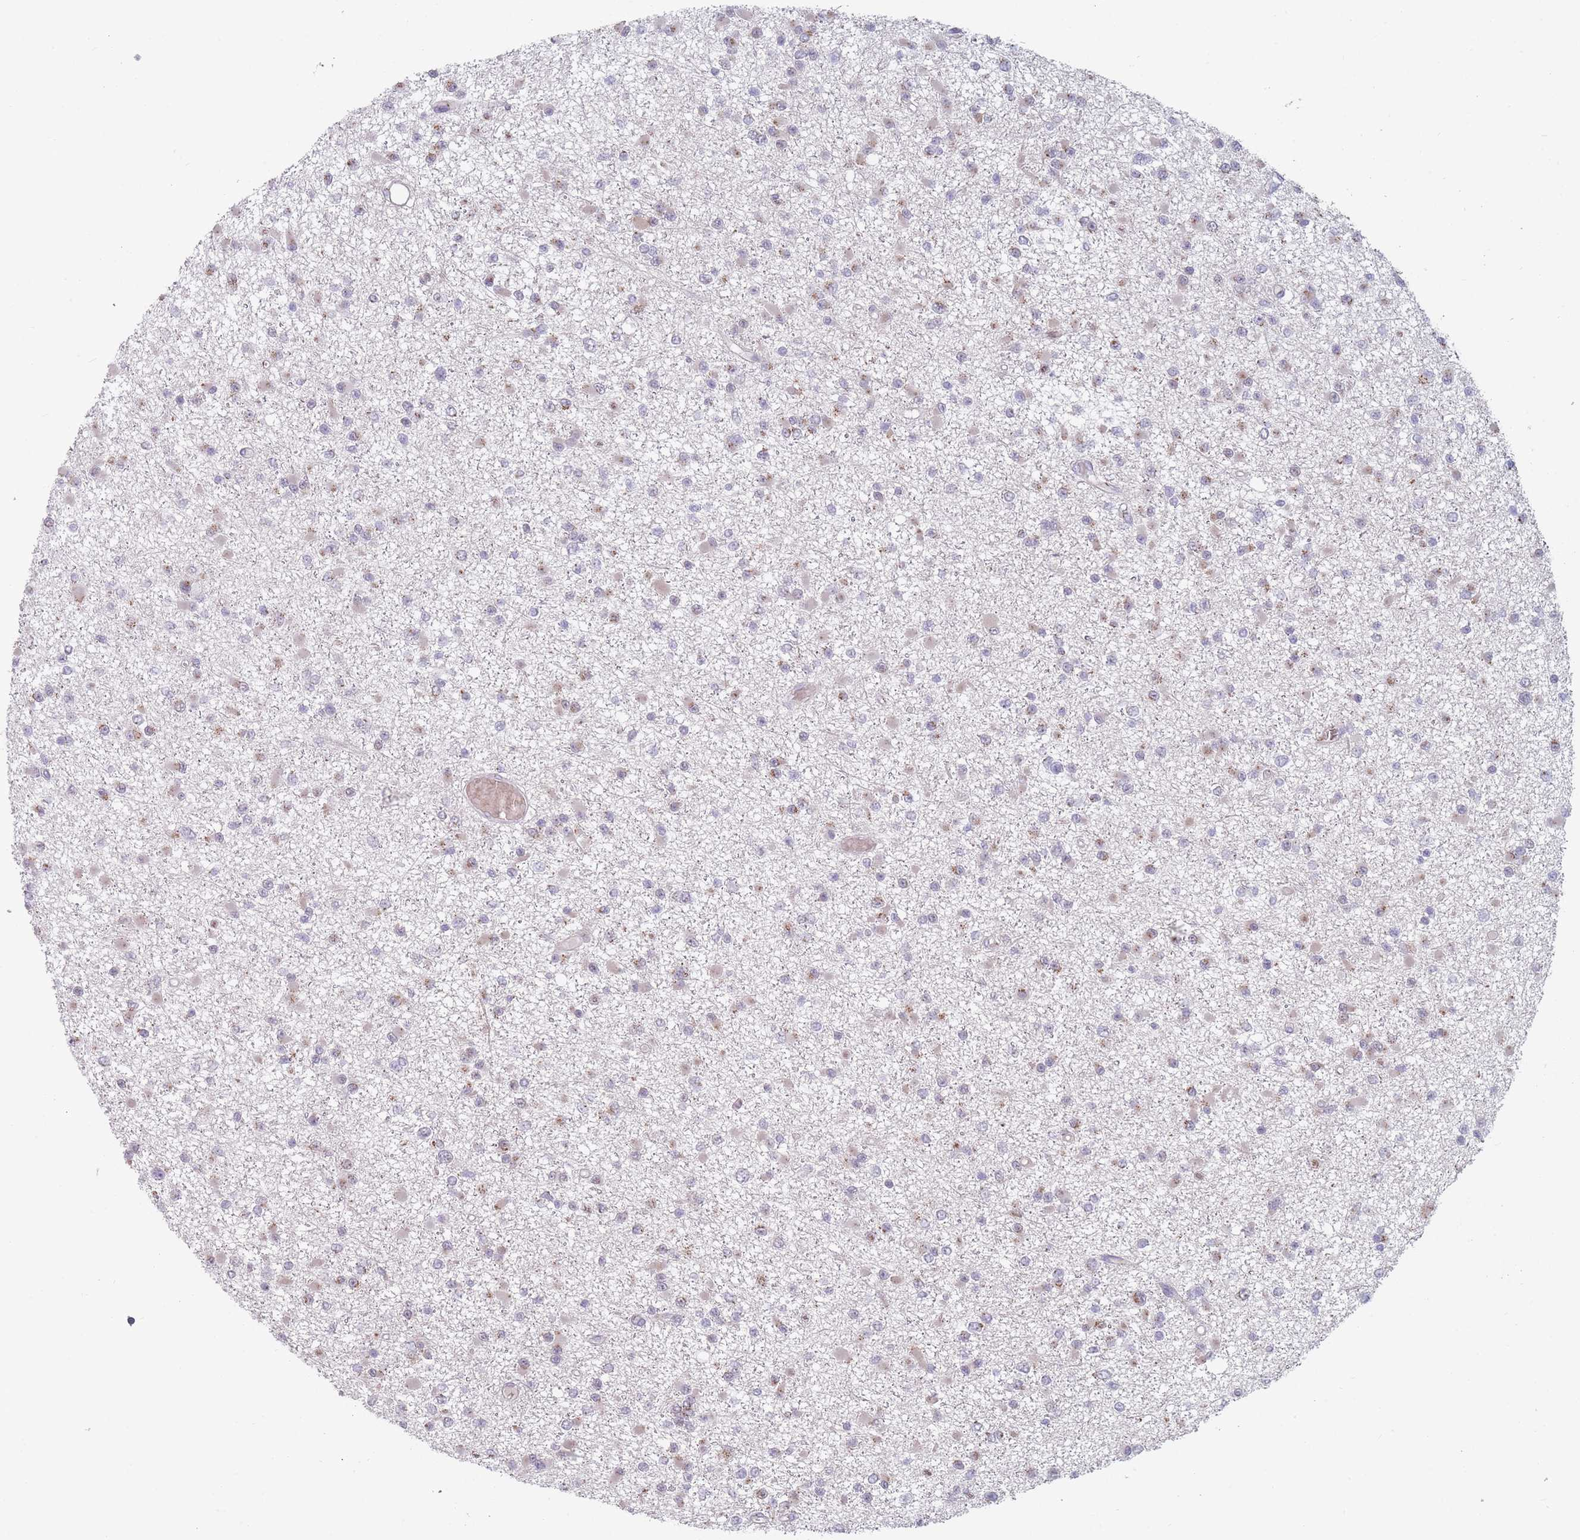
{"staining": {"intensity": "weak", "quantity": "<25%", "location": "cytoplasmic/membranous"}, "tissue": "glioma", "cell_type": "Tumor cells", "image_type": "cancer", "snomed": [{"axis": "morphology", "description": "Glioma, malignant, Low grade"}, {"axis": "topography", "description": "Brain"}], "caption": "High magnification brightfield microscopy of malignant glioma (low-grade) stained with DAB (brown) and counterstained with hematoxylin (blue): tumor cells show no significant expression. Nuclei are stained in blue.", "gene": "MAN1B1", "patient": {"sex": "female", "age": 22}}